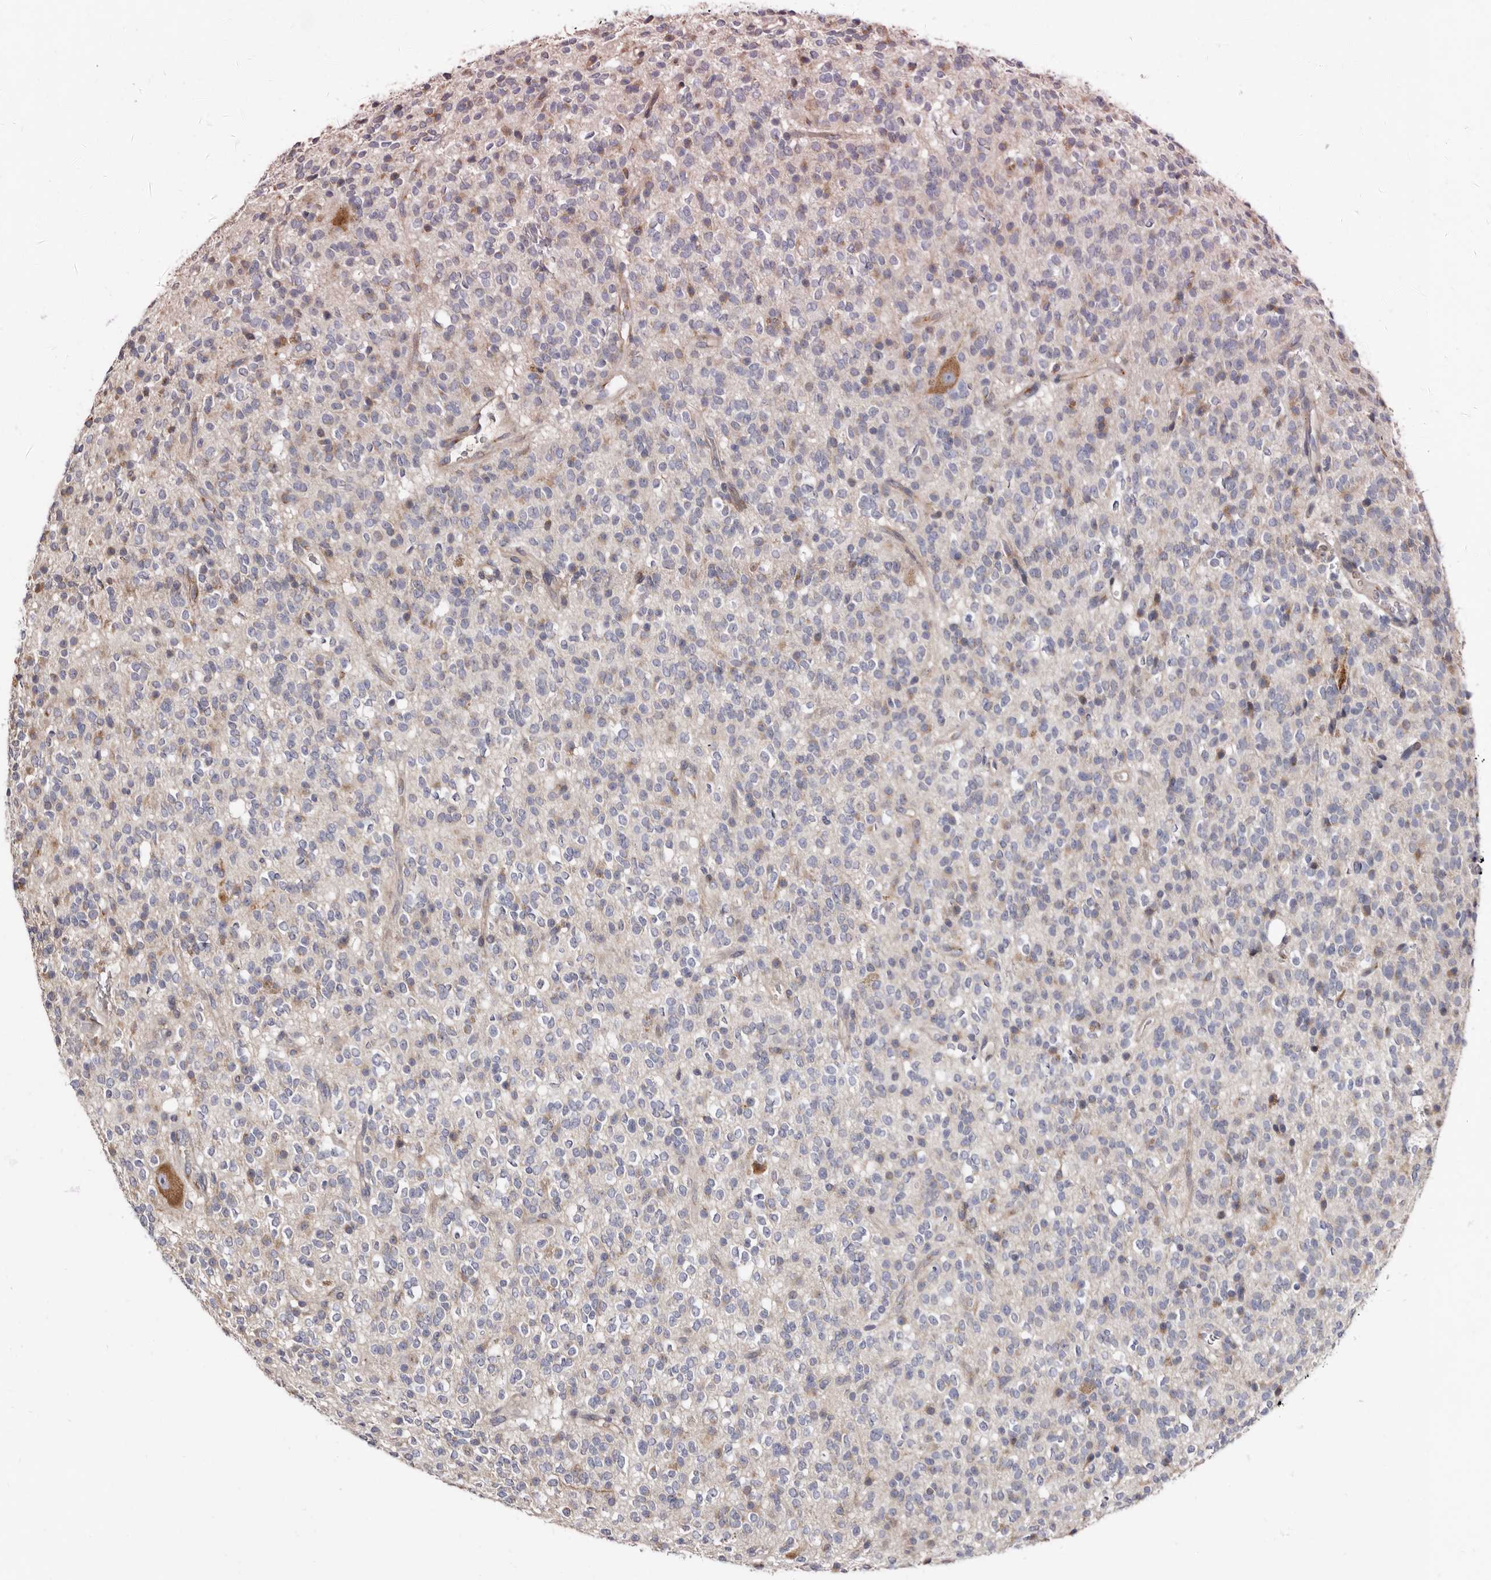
{"staining": {"intensity": "weak", "quantity": "<25%", "location": "cytoplasmic/membranous"}, "tissue": "glioma", "cell_type": "Tumor cells", "image_type": "cancer", "snomed": [{"axis": "morphology", "description": "Glioma, malignant, High grade"}, {"axis": "topography", "description": "Brain"}], "caption": "This image is of glioma stained with immunohistochemistry to label a protein in brown with the nuclei are counter-stained blue. There is no expression in tumor cells. (DAB immunohistochemistry (IHC), high magnification).", "gene": "ASIC5", "patient": {"sex": "male", "age": 34}}